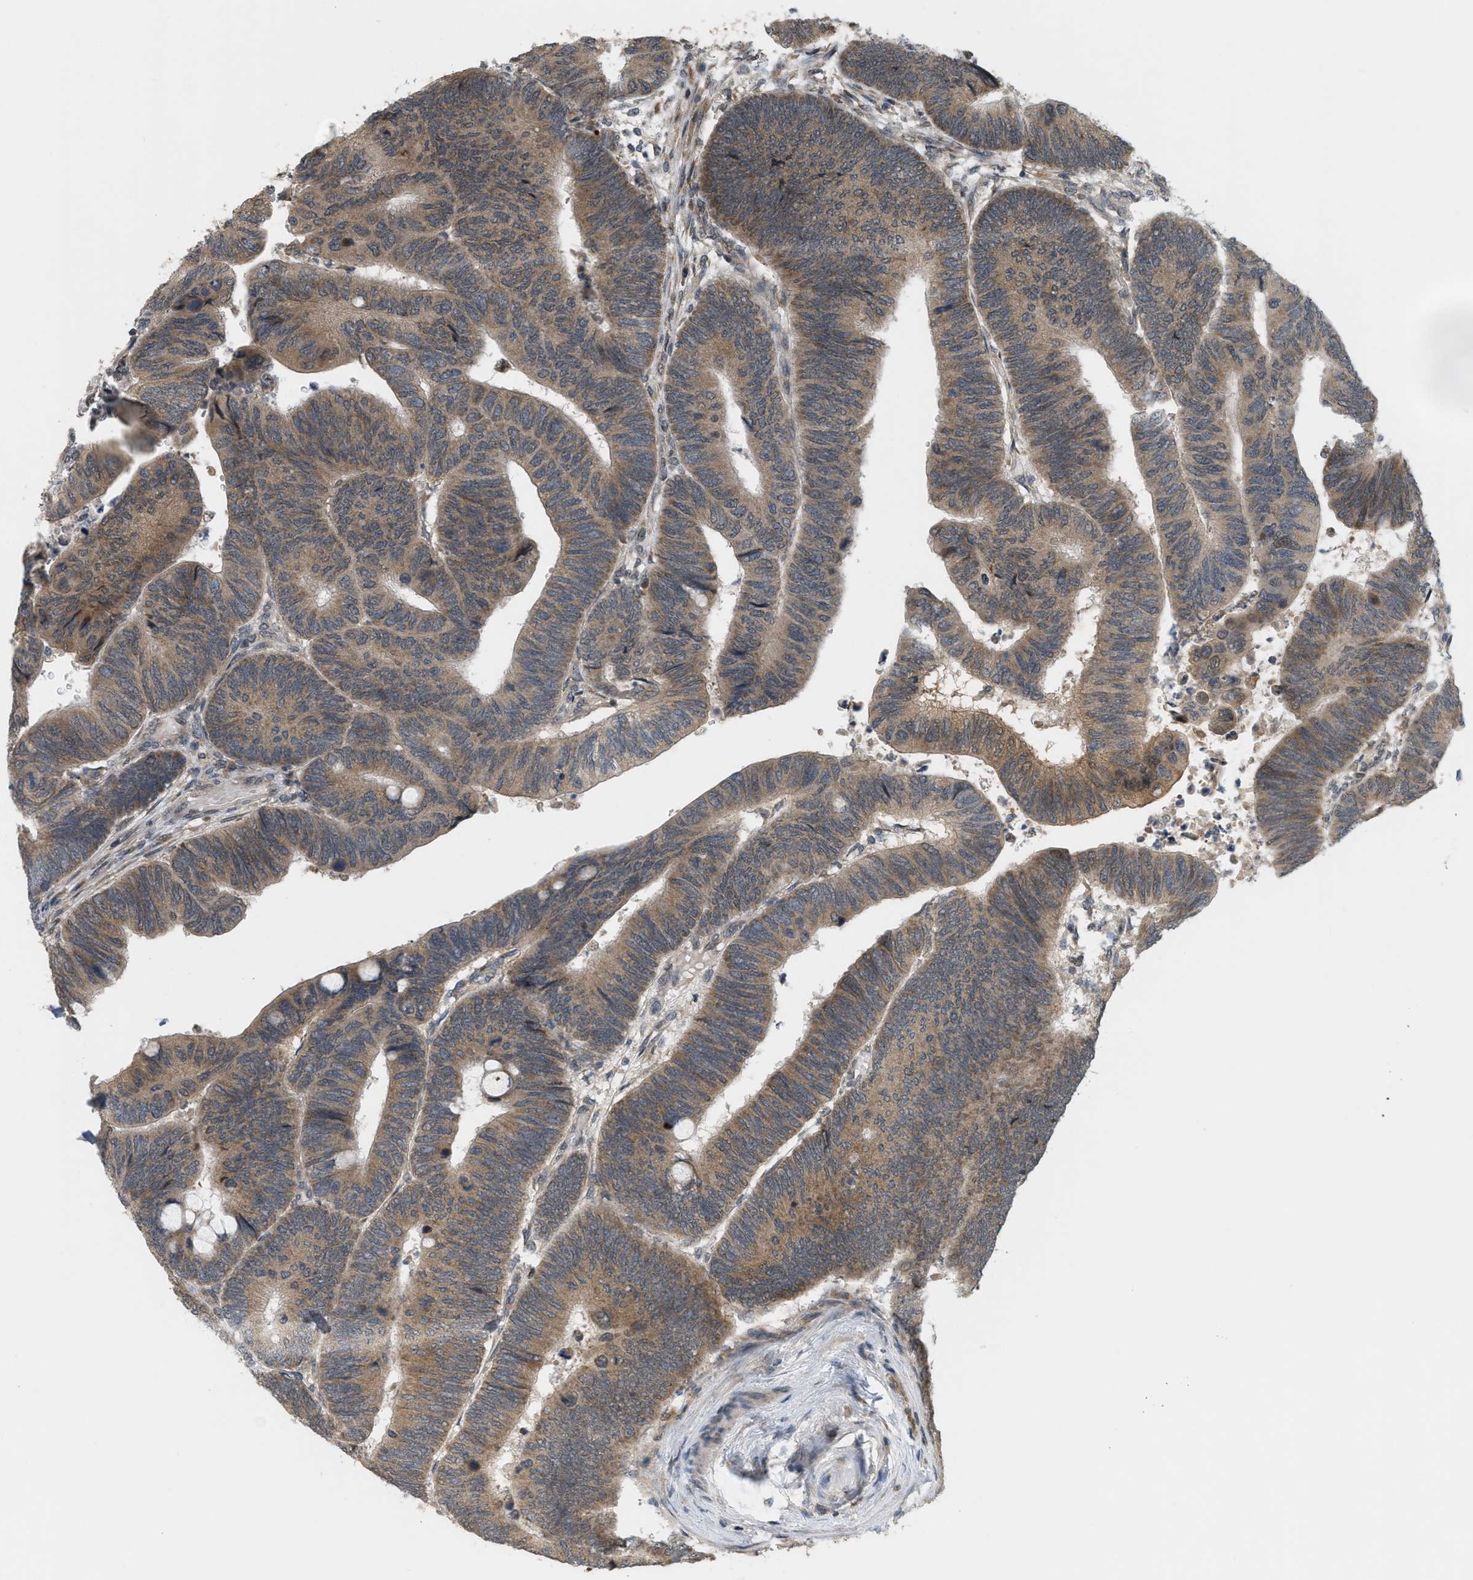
{"staining": {"intensity": "weak", "quantity": ">75%", "location": "cytoplasmic/membranous"}, "tissue": "colorectal cancer", "cell_type": "Tumor cells", "image_type": "cancer", "snomed": [{"axis": "morphology", "description": "Normal tissue, NOS"}, {"axis": "morphology", "description": "Adenocarcinoma, NOS"}, {"axis": "topography", "description": "Rectum"}, {"axis": "topography", "description": "Peripheral nerve tissue"}], "caption": "Colorectal cancer (adenocarcinoma) stained with a brown dye displays weak cytoplasmic/membranous positive positivity in approximately >75% of tumor cells.", "gene": "PRKD1", "patient": {"sex": "male", "age": 92}}